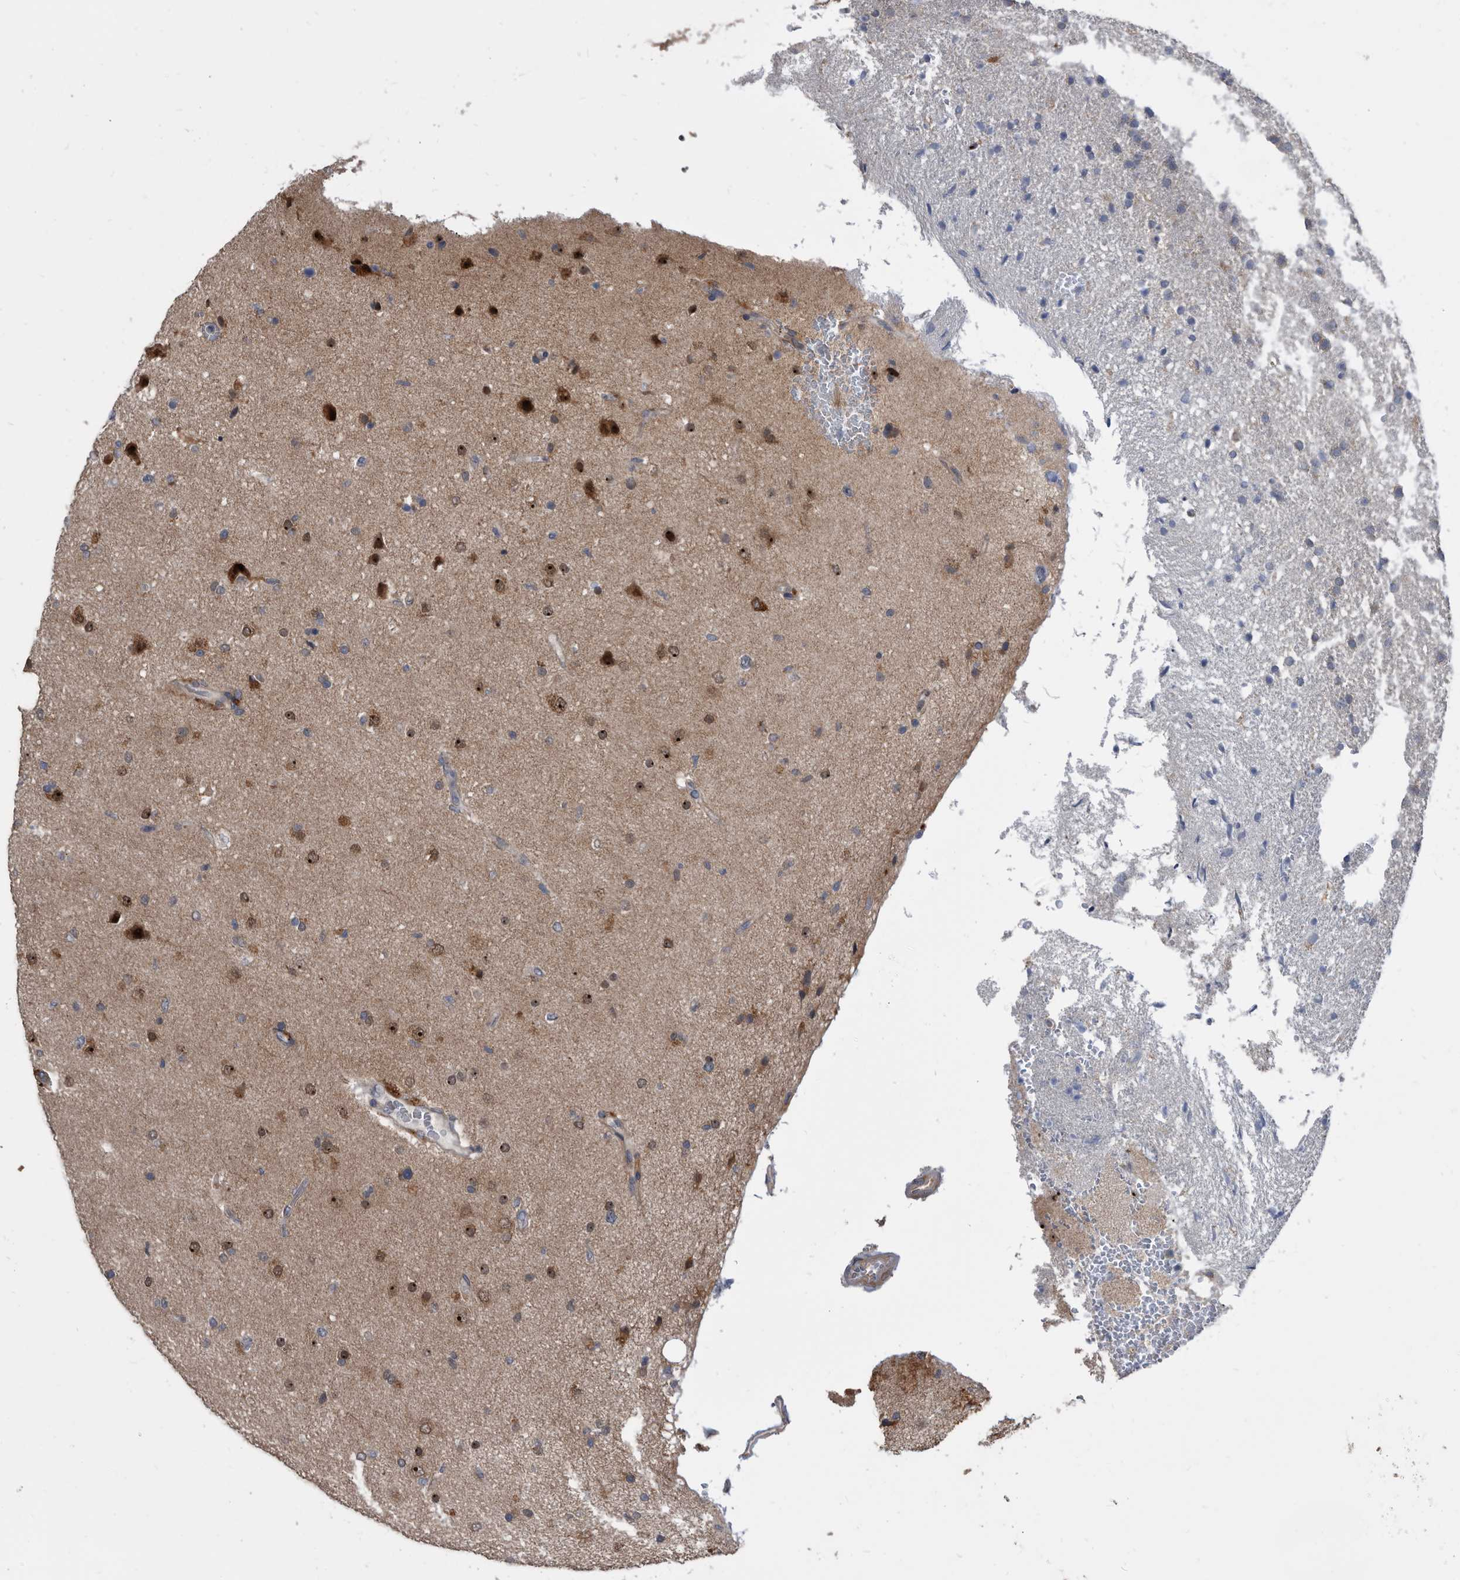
{"staining": {"intensity": "negative", "quantity": "none", "location": "none"}, "tissue": "glioma", "cell_type": "Tumor cells", "image_type": "cancer", "snomed": [{"axis": "morphology", "description": "Glioma, malignant, High grade"}, {"axis": "topography", "description": "Brain"}], "caption": "Immunohistochemistry photomicrograph of neoplastic tissue: malignant glioma (high-grade) stained with DAB displays no significant protein positivity in tumor cells.", "gene": "APEH", "patient": {"sex": "male", "age": 72}}